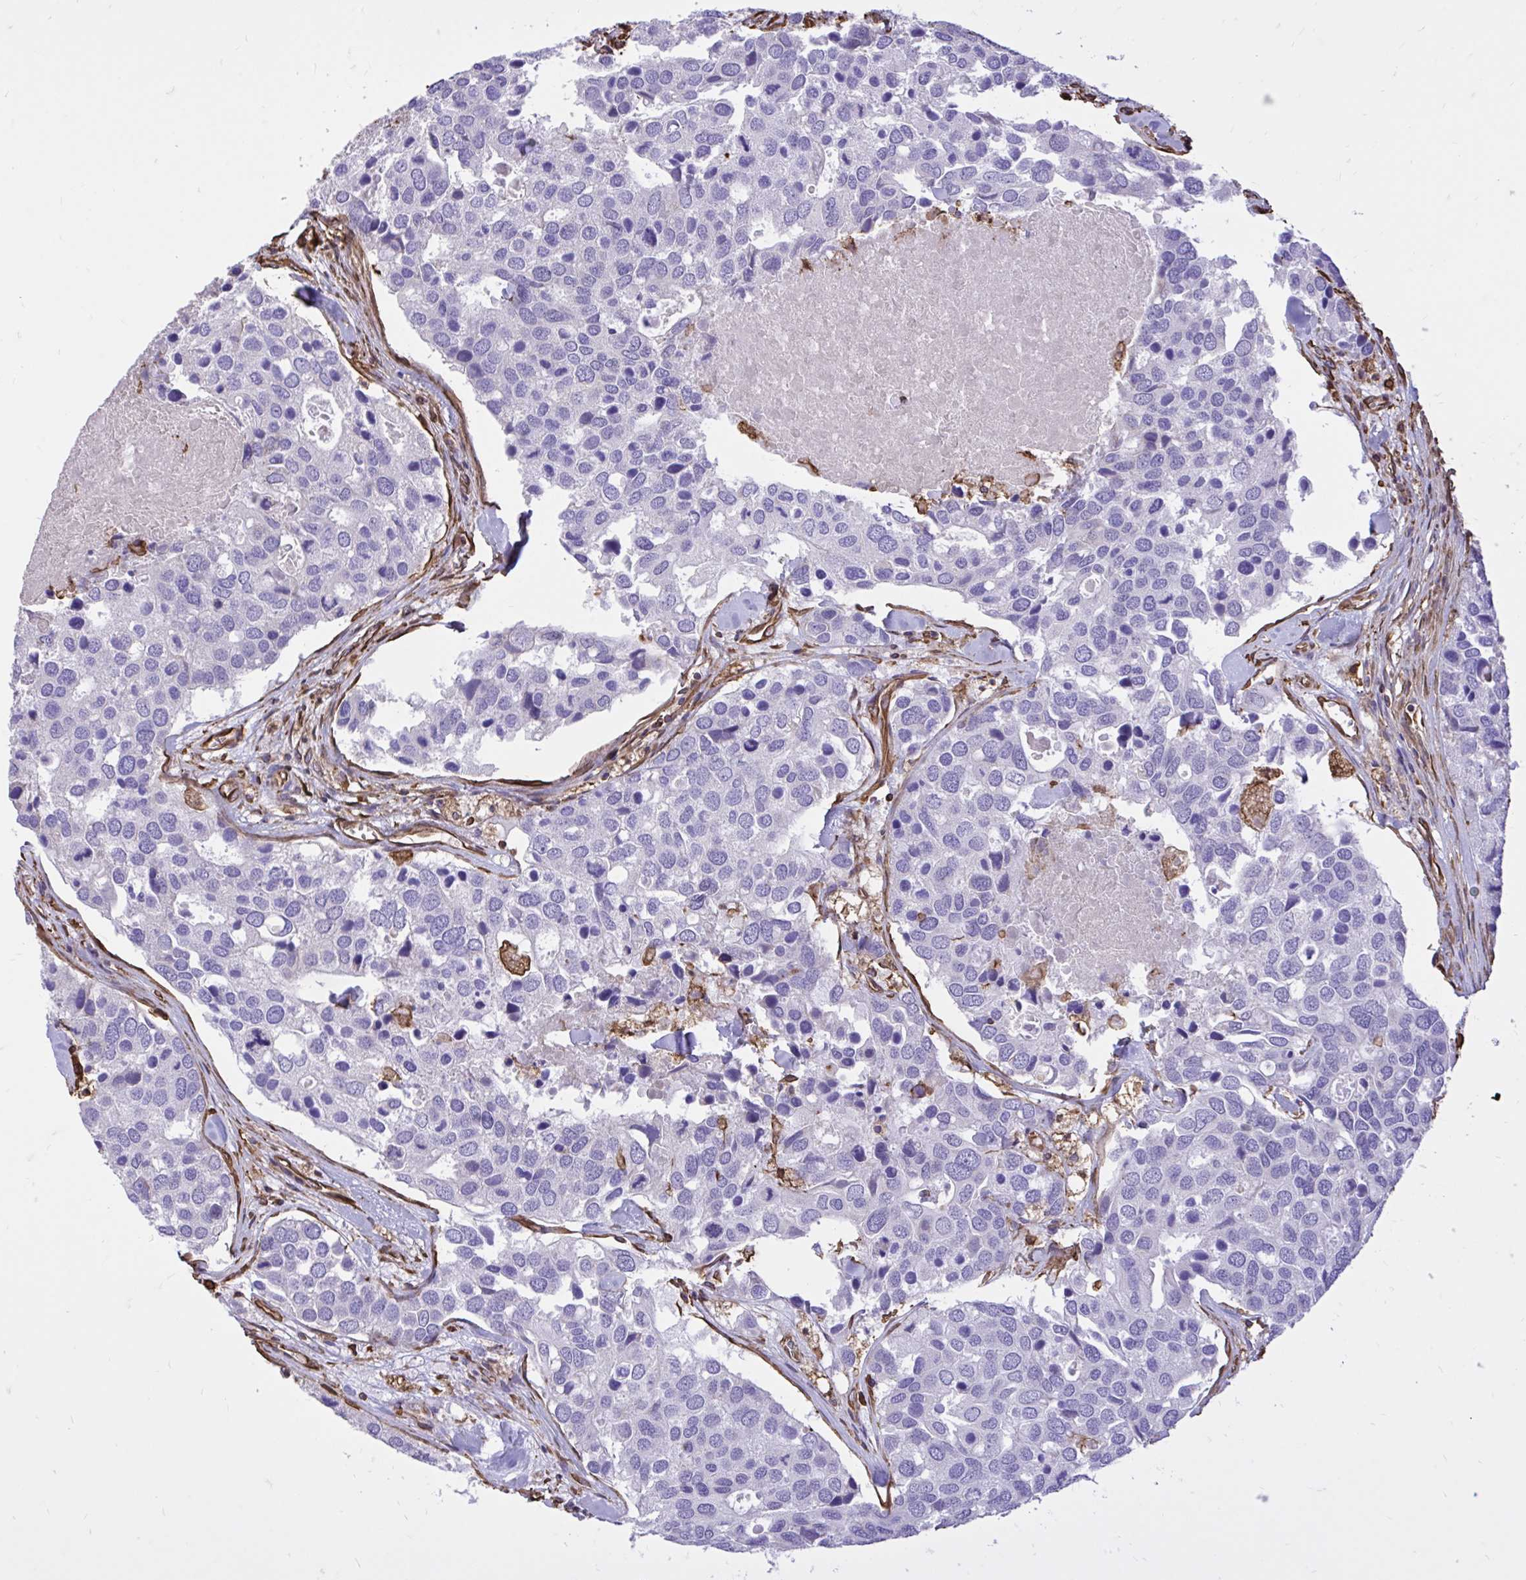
{"staining": {"intensity": "negative", "quantity": "none", "location": "none"}, "tissue": "breast cancer", "cell_type": "Tumor cells", "image_type": "cancer", "snomed": [{"axis": "morphology", "description": "Duct carcinoma"}, {"axis": "topography", "description": "Breast"}], "caption": "A photomicrograph of breast cancer stained for a protein displays no brown staining in tumor cells. Nuclei are stained in blue.", "gene": "RNF103", "patient": {"sex": "female", "age": 83}}